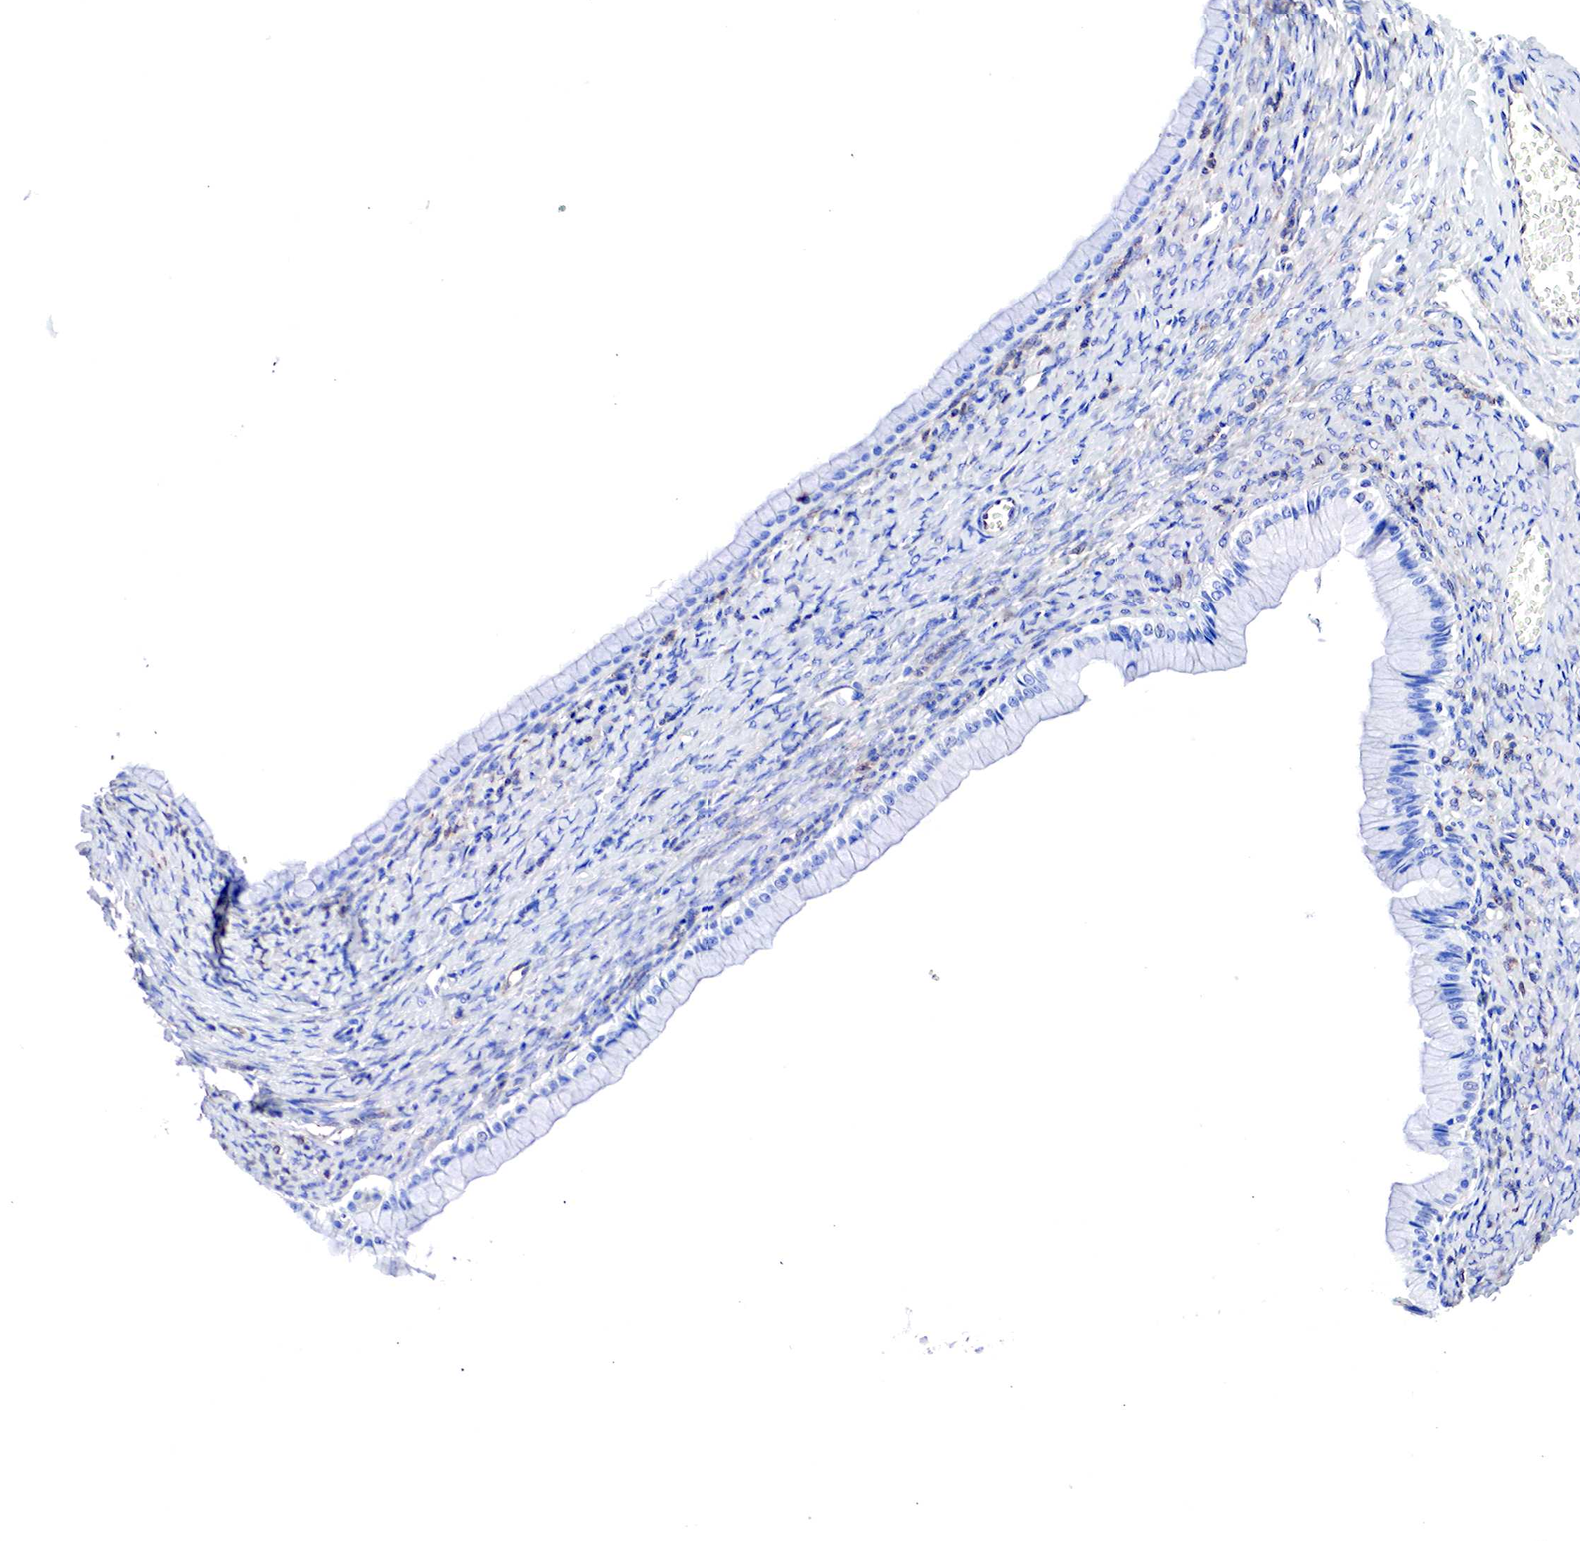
{"staining": {"intensity": "negative", "quantity": "none", "location": "none"}, "tissue": "ovarian cancer", "cell_type": "Tumor cells", "image_type": "cancer", "snomed": [{"axis": "morphology", "description": "Cystadenocarcinoma, mucinous, NOS"}, {"axis": "topography", "description": "Ovary"}], "caption": "Protein analysis of ovarian cancer (mucinous cystadenocarcinoma) displays no significant expression in tumor cells.", "gene": "RDX", "patient": {"sex": "female", "age": 25}}